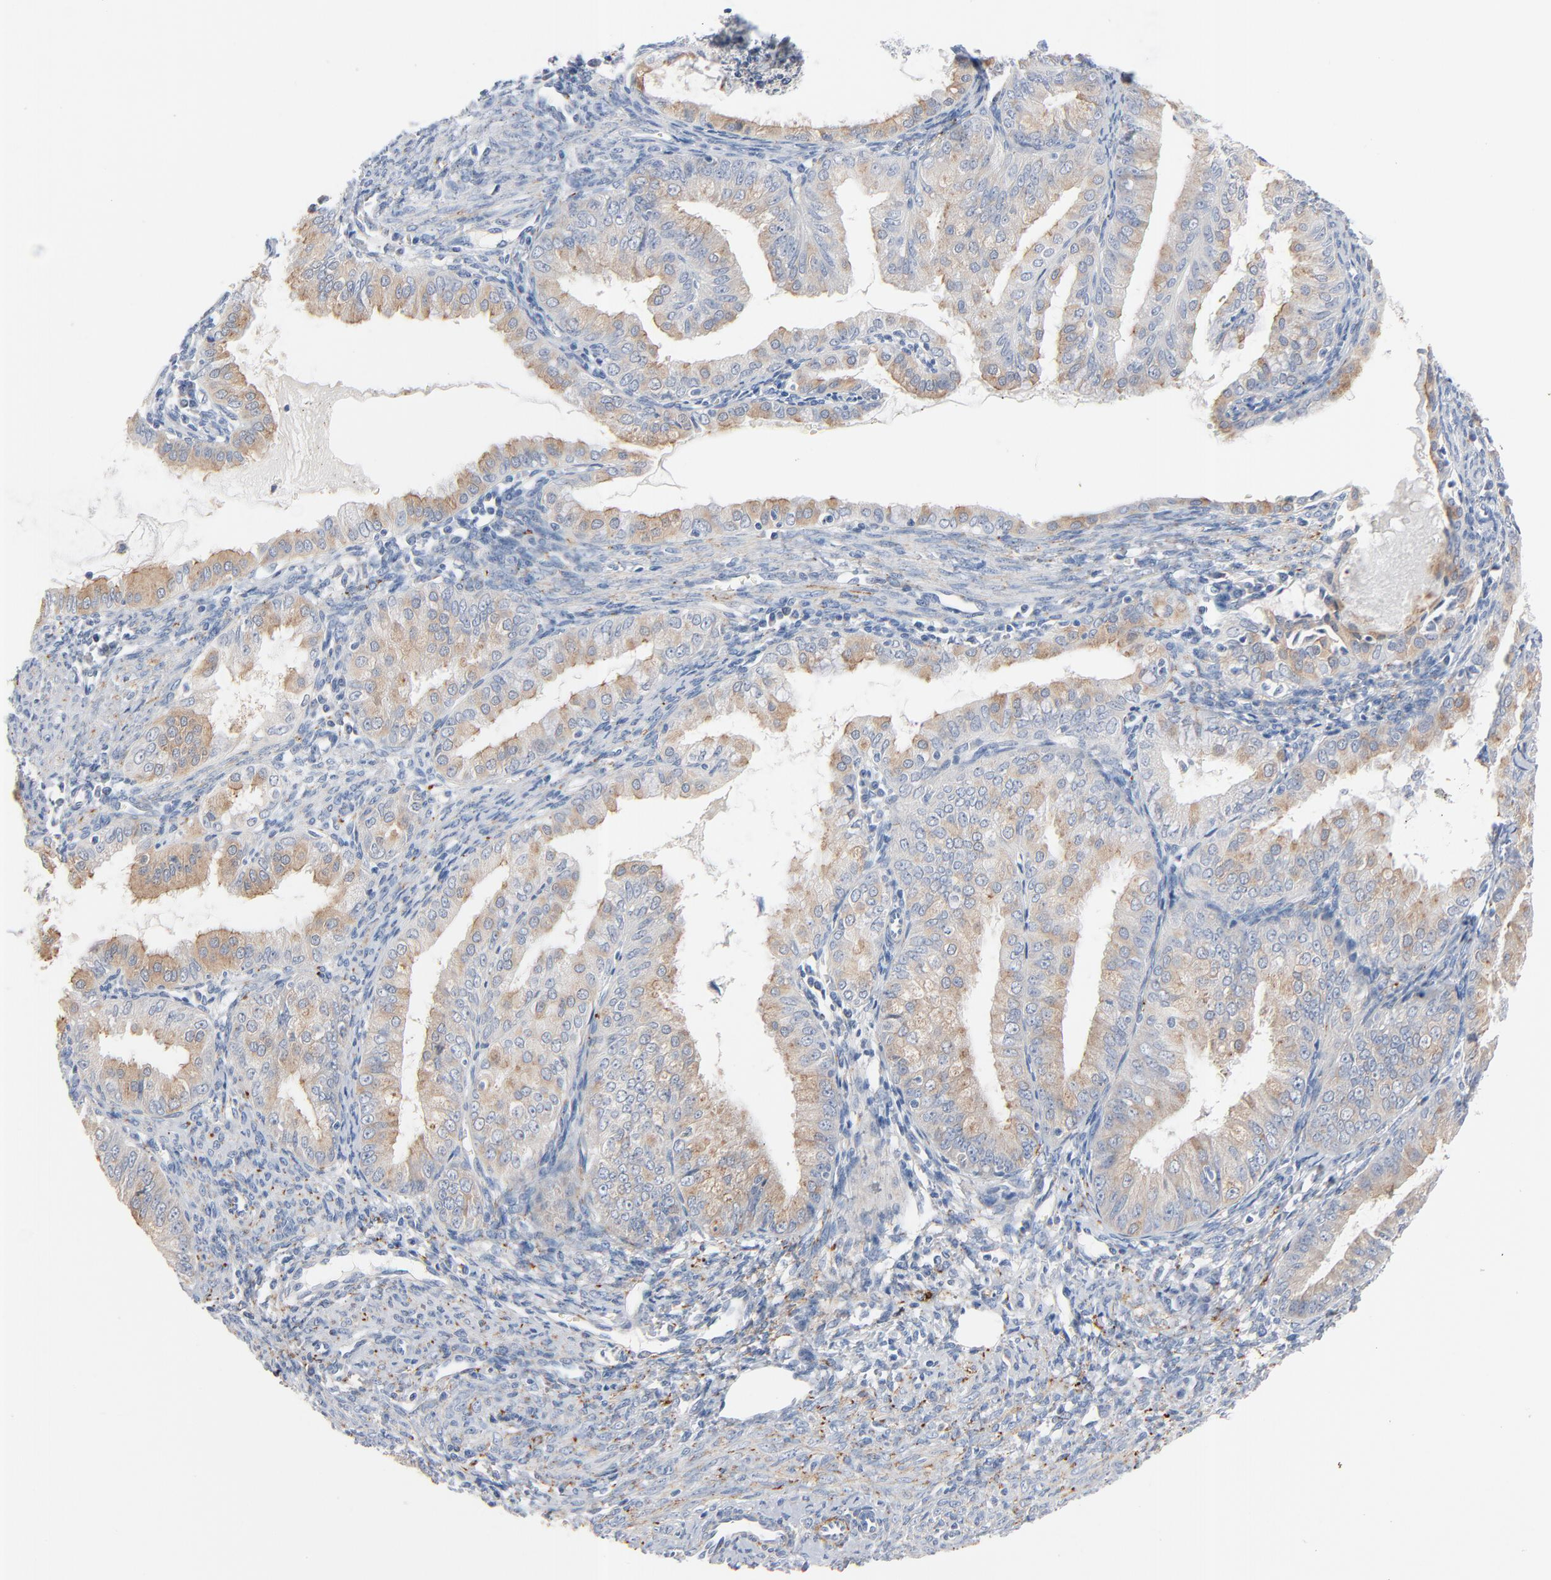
{"staining": {"intensity": "weak", "quantity": "25%-75%", "location": "cytoplasmic/membranous"}, "tissue": "endometrial cancer", "cell_type": "Tumor cells", "image_type": "cancer", "snomed": [{"axis": "morphology", "description": "Adenocarcinoma, NOS"}, {"axis": "topography", "description": "Endometrium"}], "caption": "The histopathology image exhibits staining of endometrial cancer, revealing weak cytoplasmic/membranous protein expression (brown color) within tumor cells. (IHC, brightfield microscopy, high magnification).", "gene": "IFT43", "patient": {"sex": "female", "age": 76}}